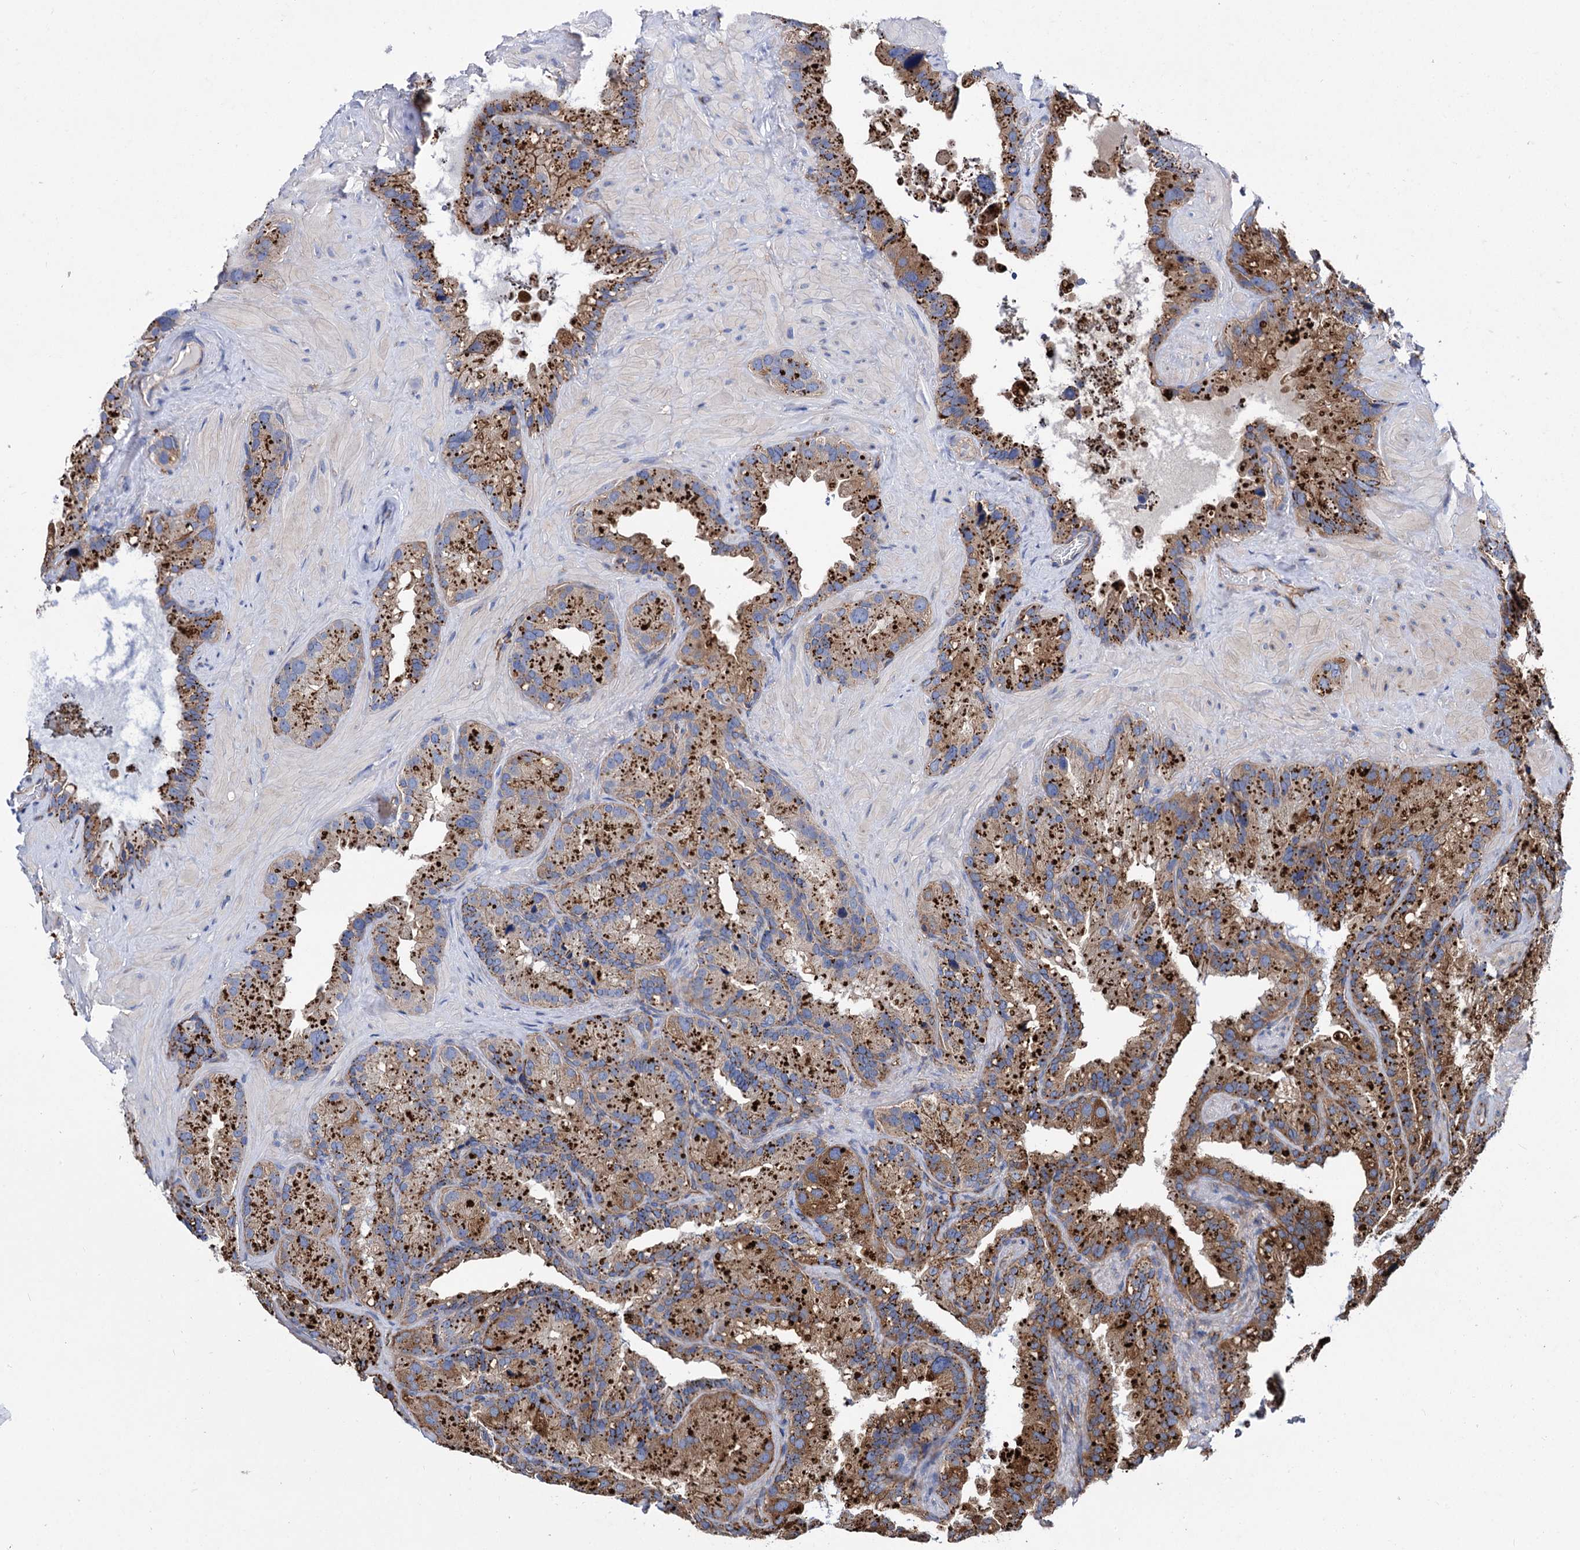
{"staining": {"intensity": "moderate", "quantity": ">75%", "location": "cytoplasmic/membranous"}, "tissue": "seminal vesicle", "cell_type": "Glandular cells", "image_type": "normal", "snomed": [{"axis": "morphology", "description": "Normal tissue, NOS"}, {"axis": "topography", "description": "Prostate"}, {"axis": "topography", "description": "Seminal veicle"}], "caption": "Immunohistochemistry (IHC) of benign human seminal vesicle exhibits medium levels of moderate cytoplasmic/membranous expression in about >75% of glandular cells. (Stains: DAB (3,3'-diaminobenzidine) in brown, nuclei in blue, Microscopy: brightfield microscopy at high magnification).", "gene": "SCPEP1", "patient": {"sex": "male", "age": 68}}